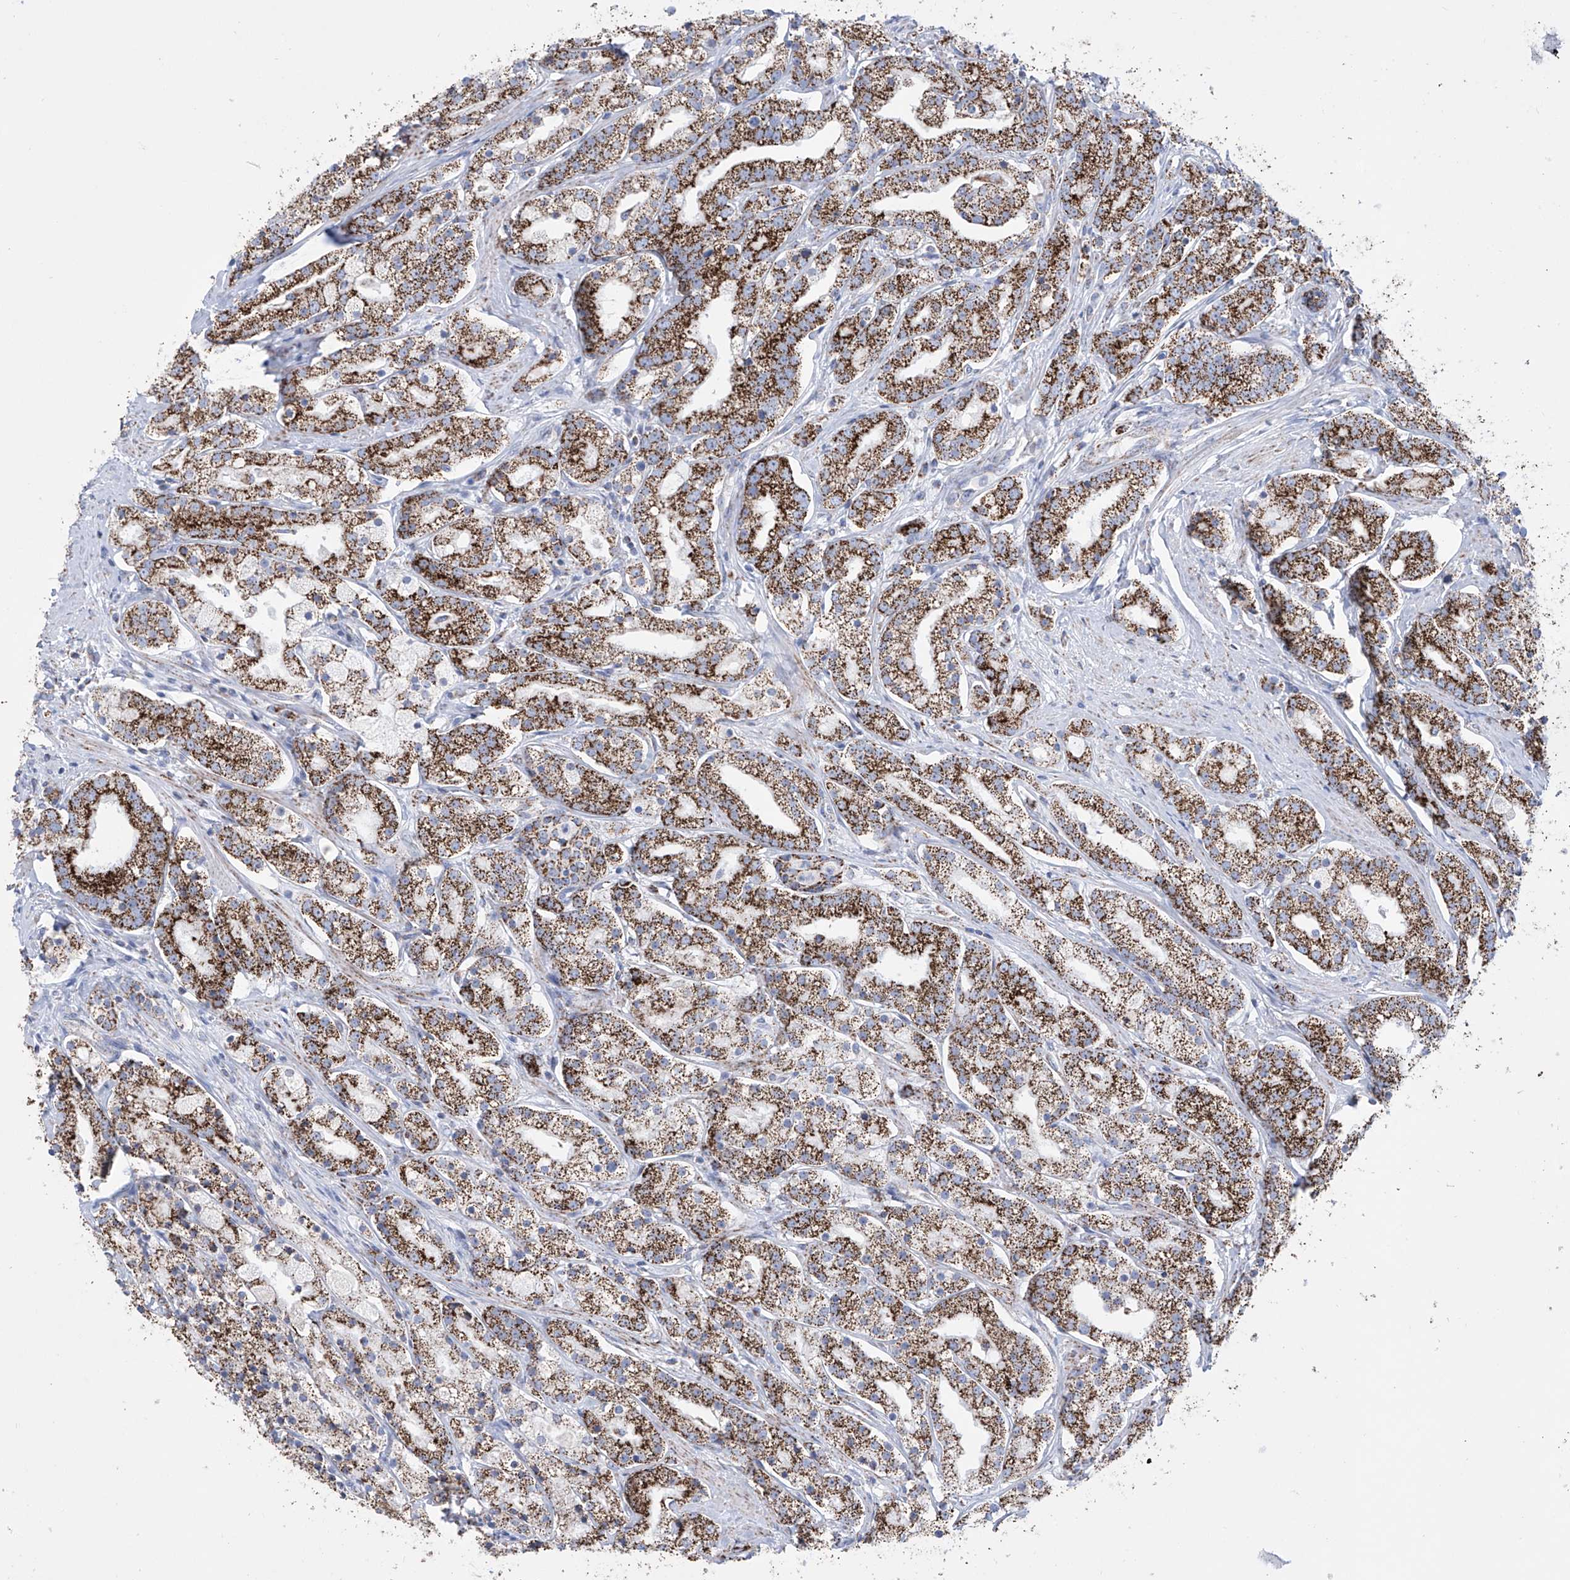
{"staining": {"intensity": "strong", "quantity": ">75%", "location": "cytoplasmic/membranous"}, "tissue": "prostate cancer", "cell_type": "Tumor cells", "image_type": "cancer", "snomed": [{"axis": "morphology", "description": "Adenocarcinoma, High grade"}, {"axis": "topography", "description": "Prostate"}], "caption": "This image exhibits IHC staining of prostate cancer (high-grade adenocarcinoma), with high strong cytoplasmic/membranous expression in approximately >75% of tumor cells.", "gene": "ALDH6A1", "patient": {"sex": "male", "age": 69}}